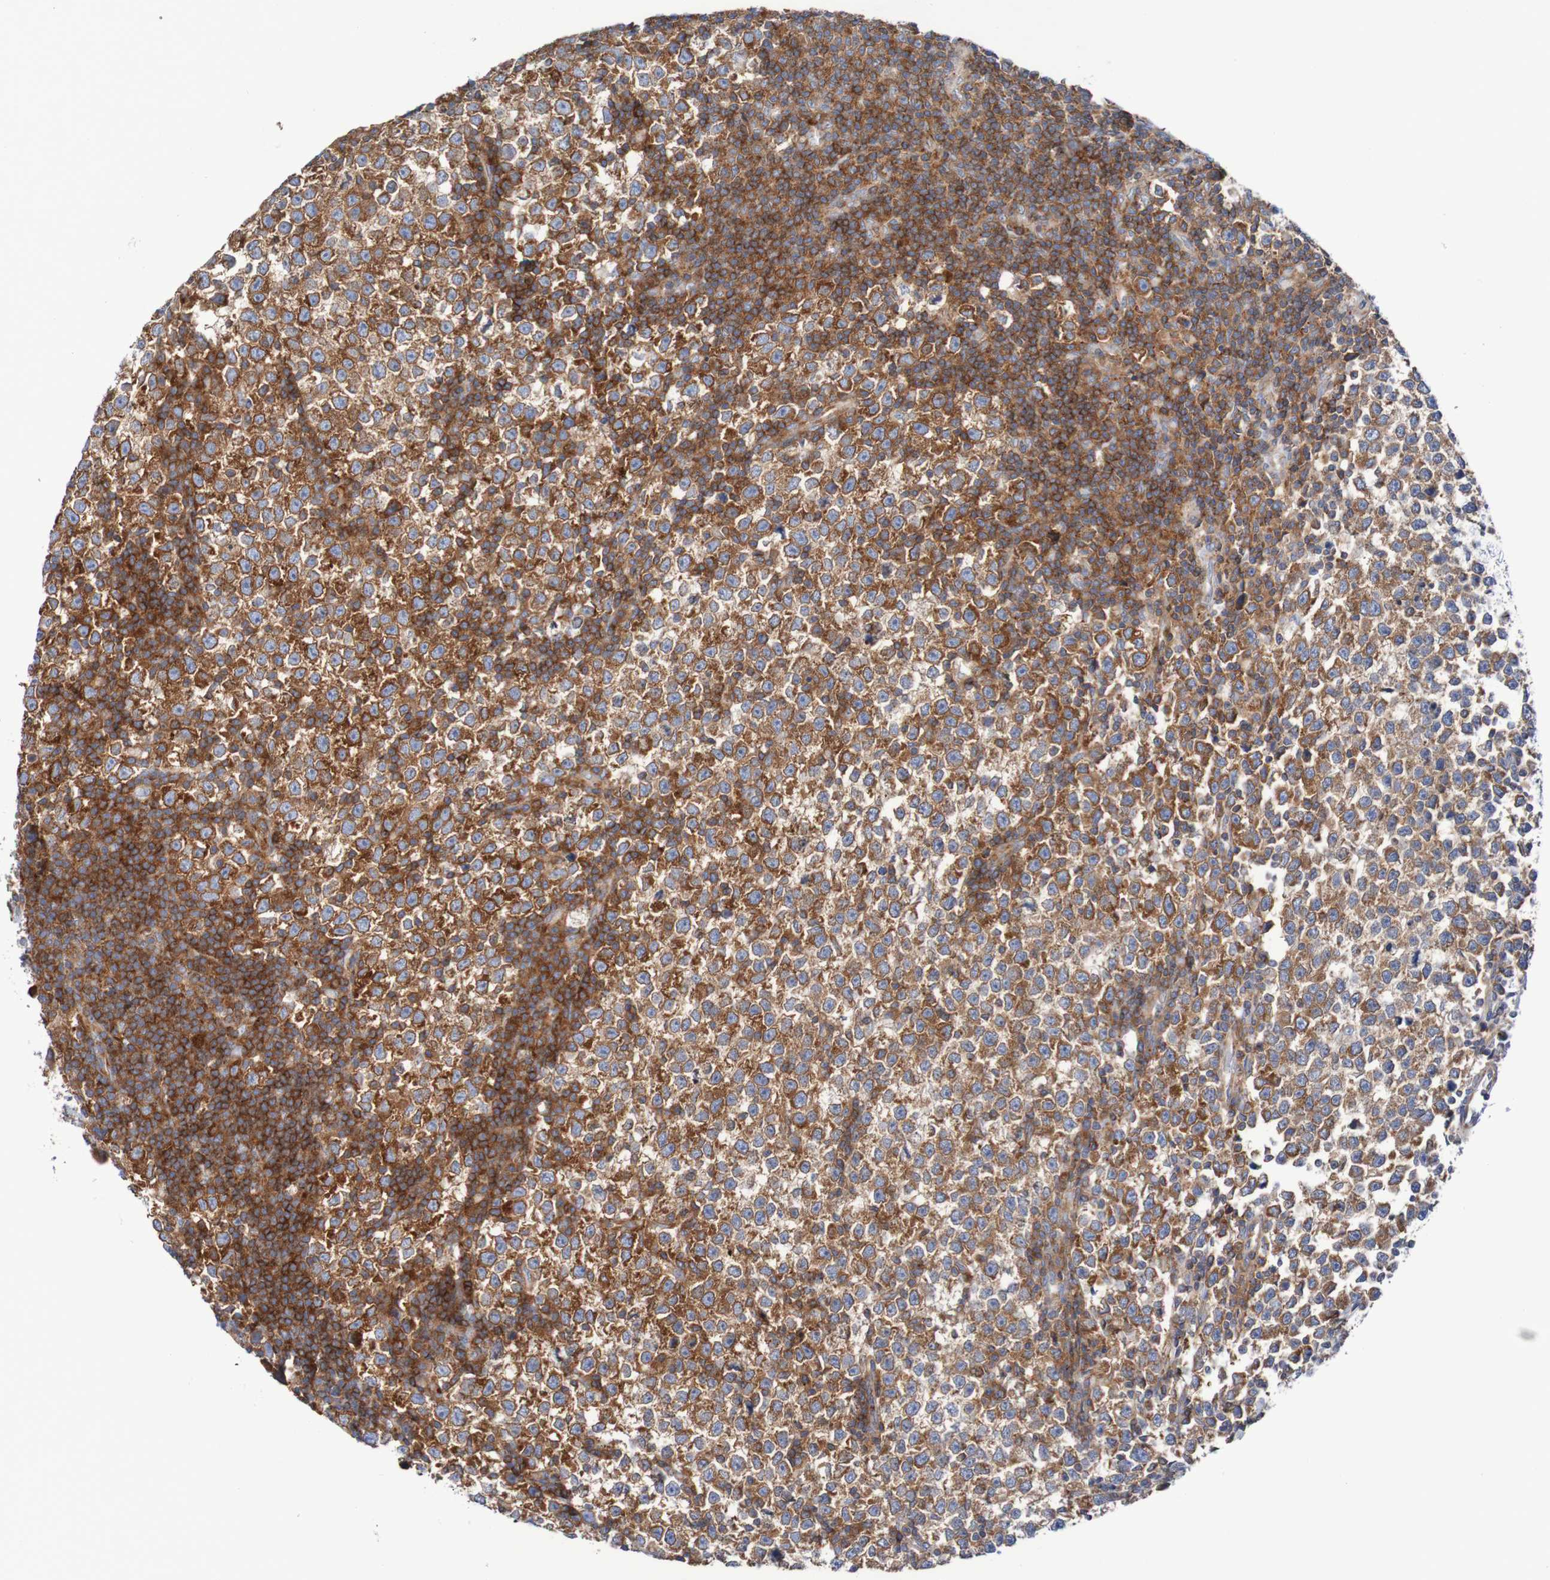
{"staining": {"intensity": "moderate", "quantity": ">75%", "location": "cytoplasmic/membranous"}, "tissue": "testis cancer", "cell_type": "Tumor cells", "image_type": "cancer", "snomed": [{"axis": "morphology", "description": "Seminoma, NOS"}, {"axis": "topography", "description": "Testis"}], "caption": "About >75% of tumor cells in human testis cancer (seminoma) display moderate cytoplasmic/membranous protein expression as visualized by brown immunohistochemical staining.", "gene": "FXR2", "patient": {"sex": "male", "age": 43}}